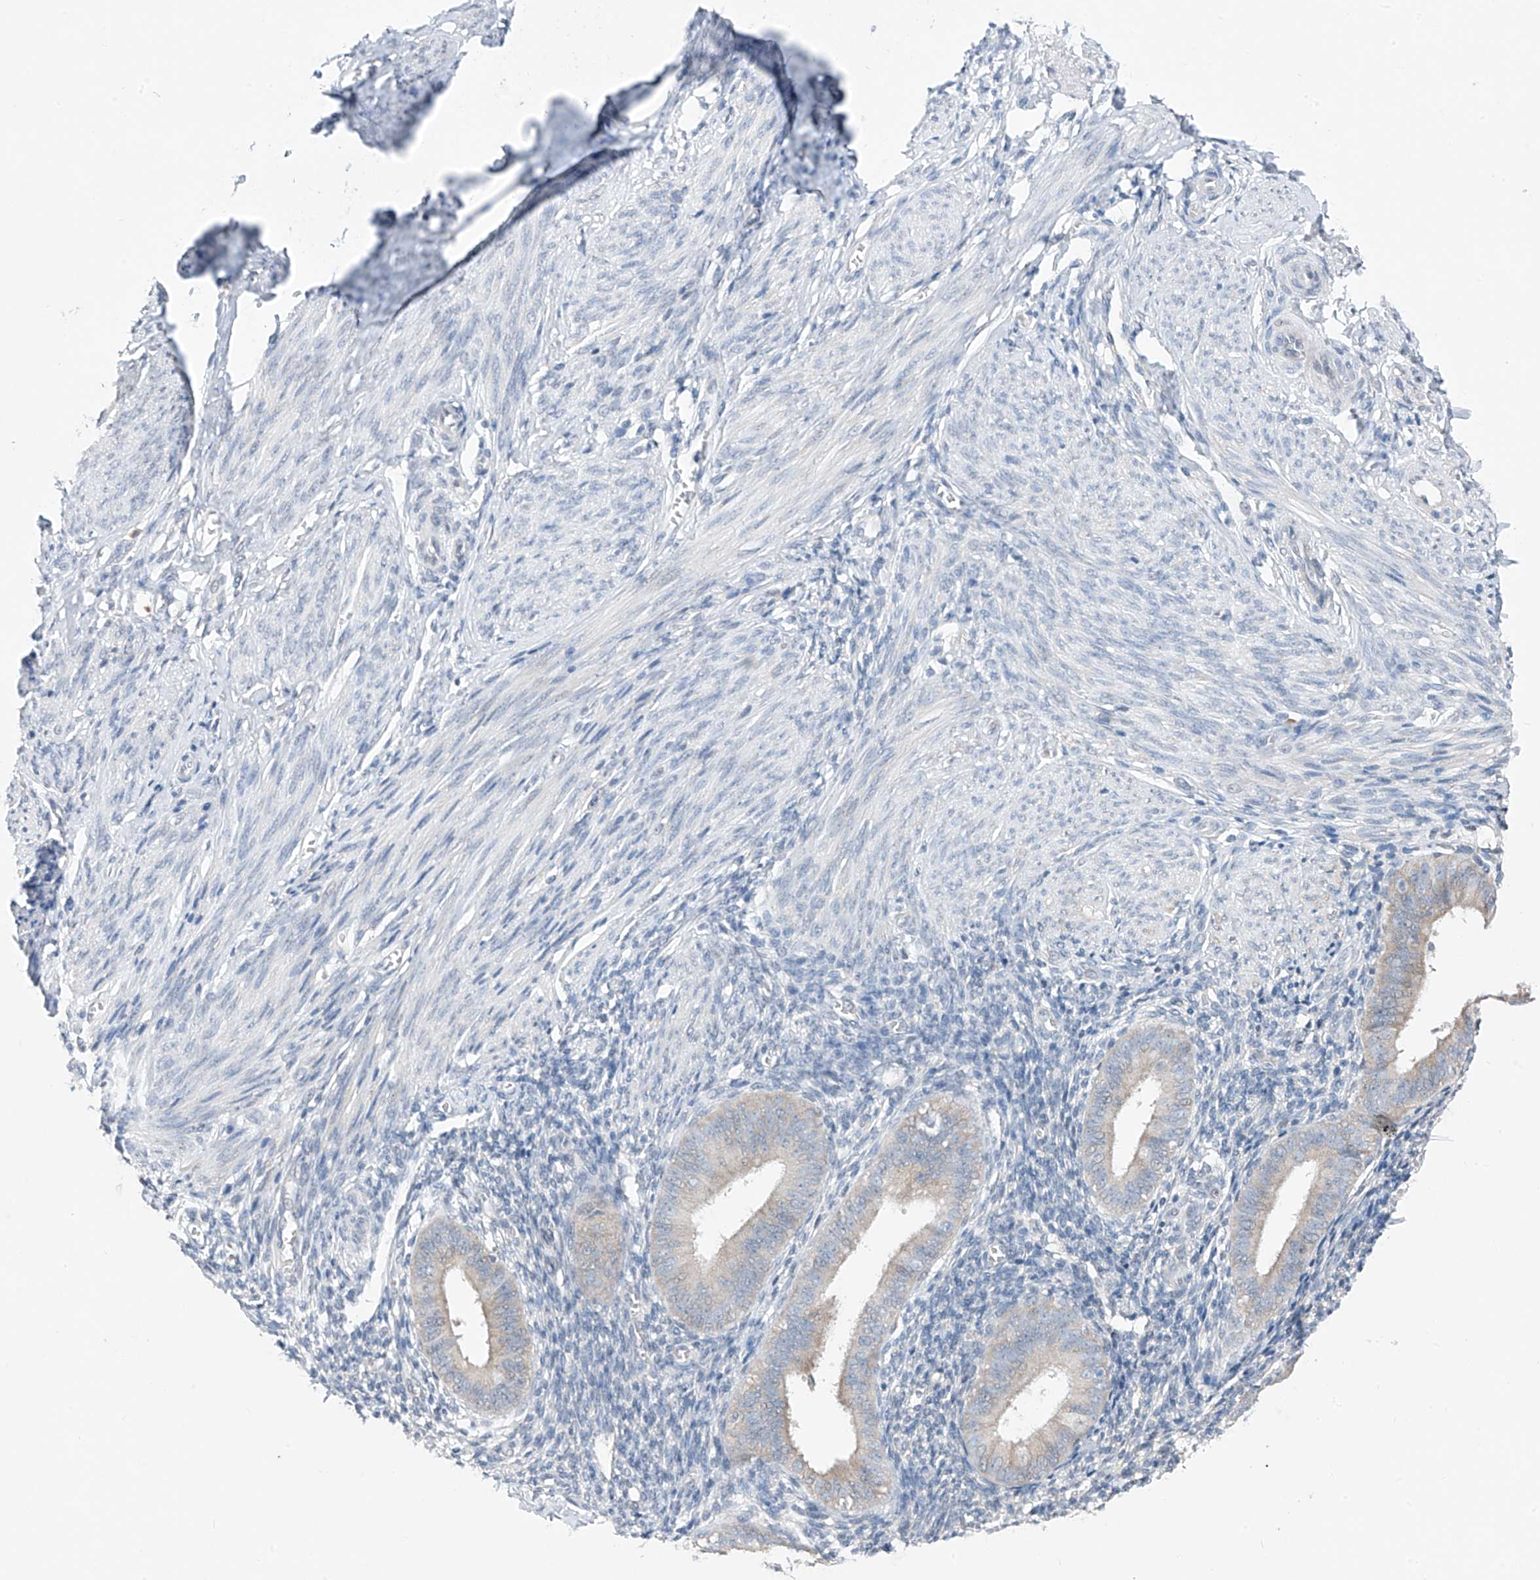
{"staining": {"intensity": "negative", "quantity": "none", "location": "none"}, "tissue": "endometrium", "cell_type": "Cells in endometrial stroma", "image_type": "normal", "snomed": [{"axis": "morphology", "description": "Normal tissue, NOS"}, {"axis": "topography", "description": "Uterus"}, {"axis": "topography", "description": "Endometrium"}], "caption": "Benign endometrium was stained to show a protein in brown. There is no significant expression in cells in endometrial stroma. The staining was performed using DAB to visualize the protein expression in brown, while the nuclei were stained in blue with hematoxylin (Magnification: 20x).", "gene": "CYP4V2", "patient": {"sex": "female", "age": 48}}